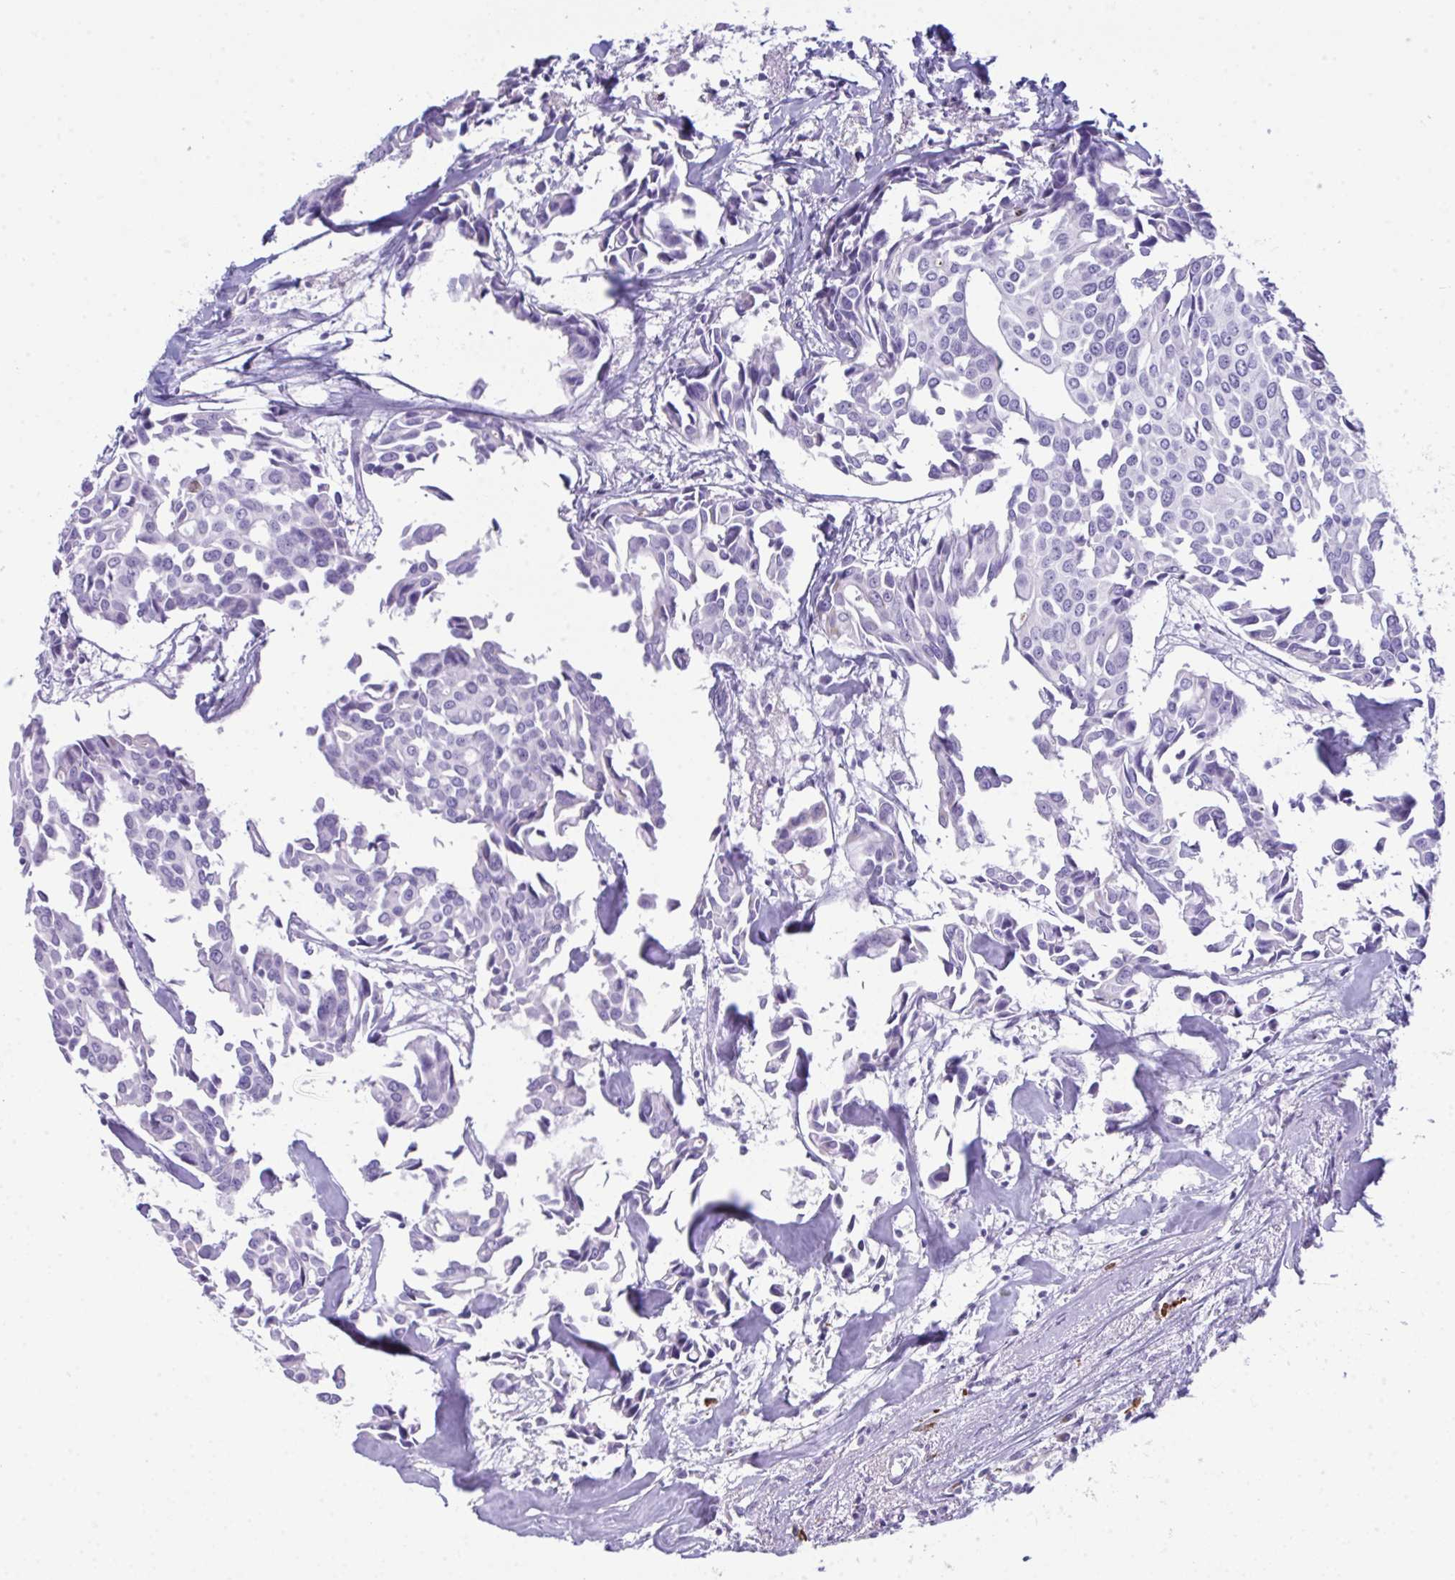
{"staining": {"intensity": "negative", "quantity": "none", "location": "none"}, "tissue": "breast cancer", "cell_type": "Tumor cells", "image_type": "cancer", "snomed": [{"axis": "morphology", "description": "Duct carcinoma"}, {"axis": "topography", "description": "Breast"}], "caption": "This is a micrograph of immunohistochemistry (IHC) staining of breast cancer (infiltrating ductal carcinoma), which shows no positivity in tumor cells.", "gene": "JCHAIN", "patient": {"sex": "female", "age": 54}}